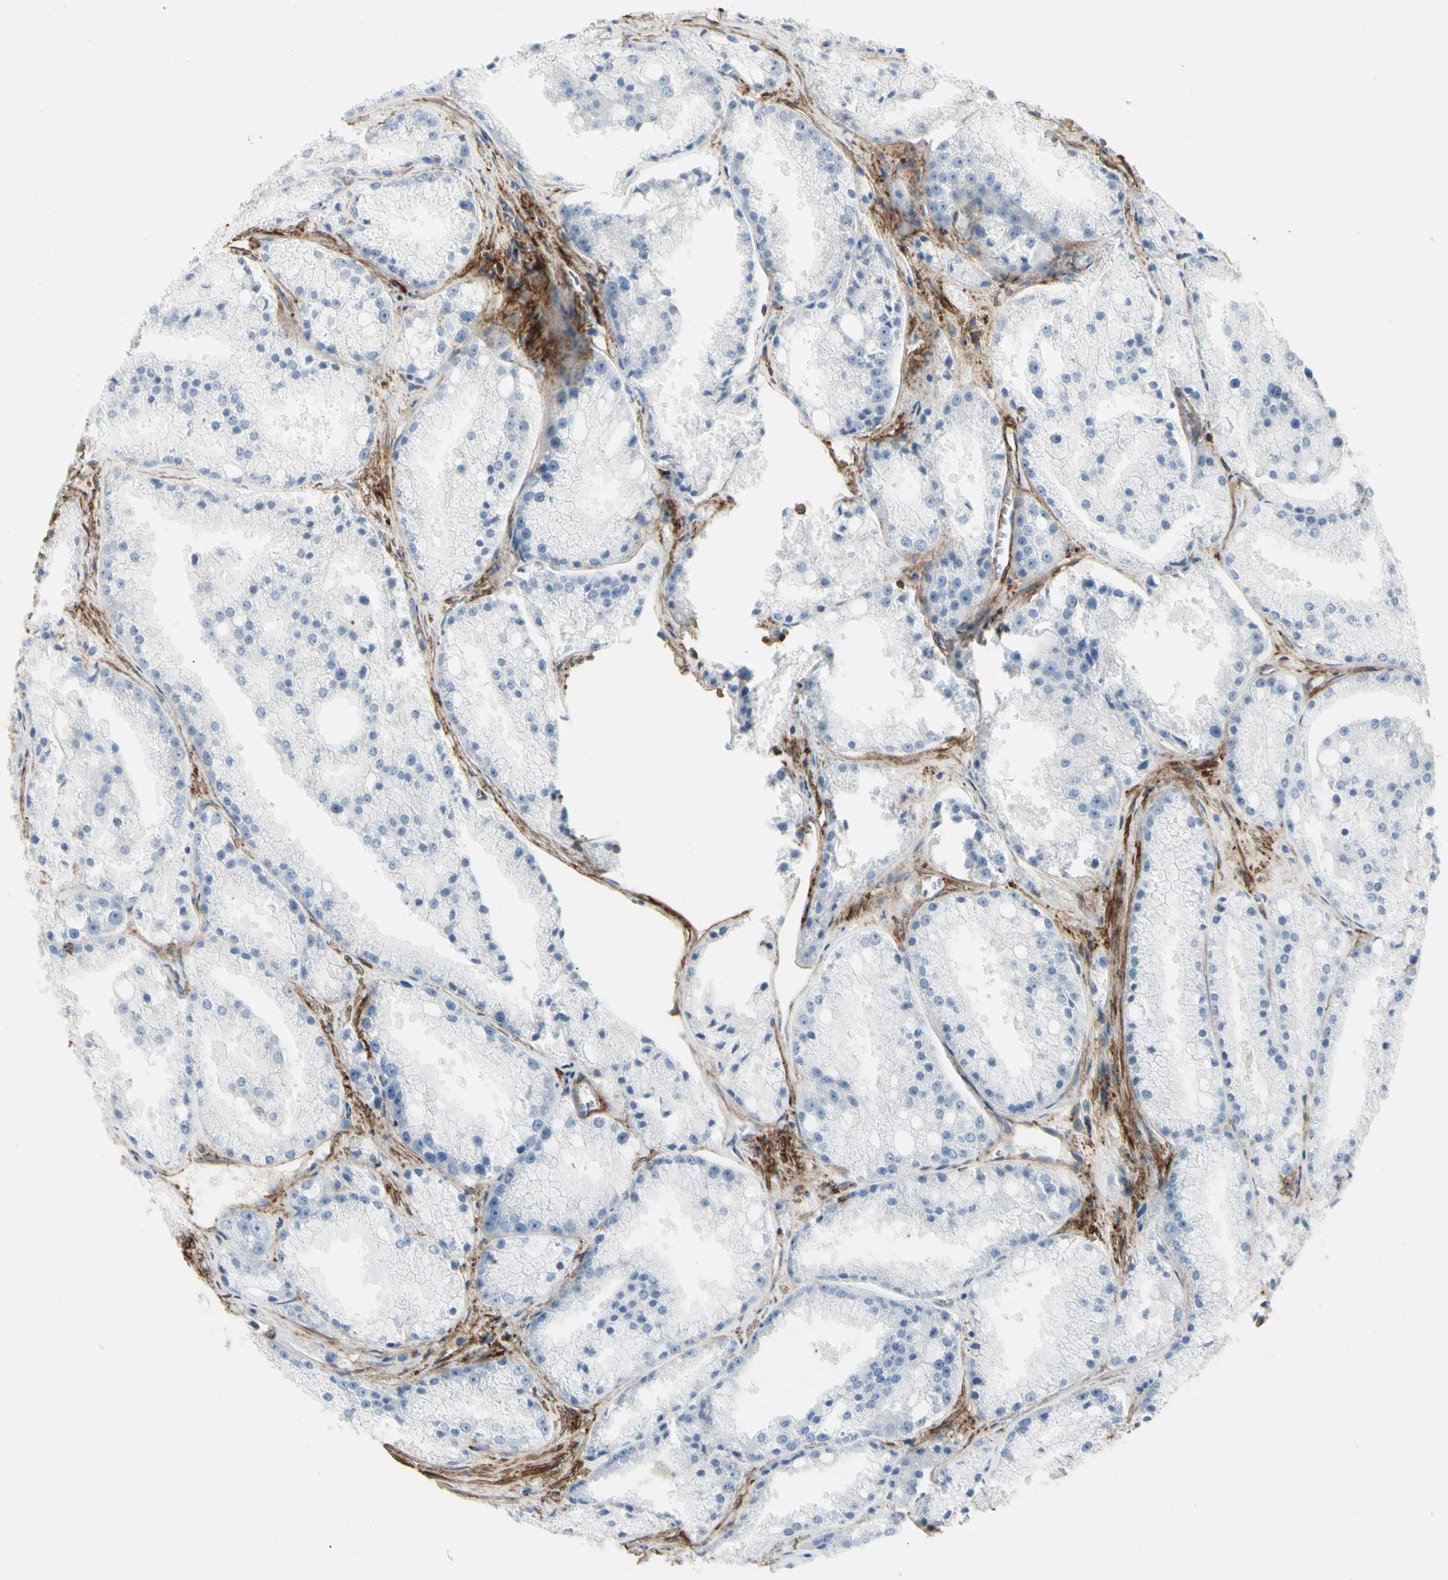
{"staining": {"intensity": "negative", "quantity": "none", "location": "none"}, "tissue": "prostate cancer", "cell_type": "Tumor cells", "image_type": "cancer", "snomed": [{"axis": "morphology", "description": "Adenocarcinoma, Low grade"}, {"axis": "topography", "description": "Prostate"}], "caption": "Immunohistochemical staining of low-grade adenocarcinoma (prostate) displays no significant positivity in tumor cells. (Brightfield microscopy of DAB IHC at high magnification).", "gene": "CLEC2B", "patient": {"sex": "male", "age": 64}}